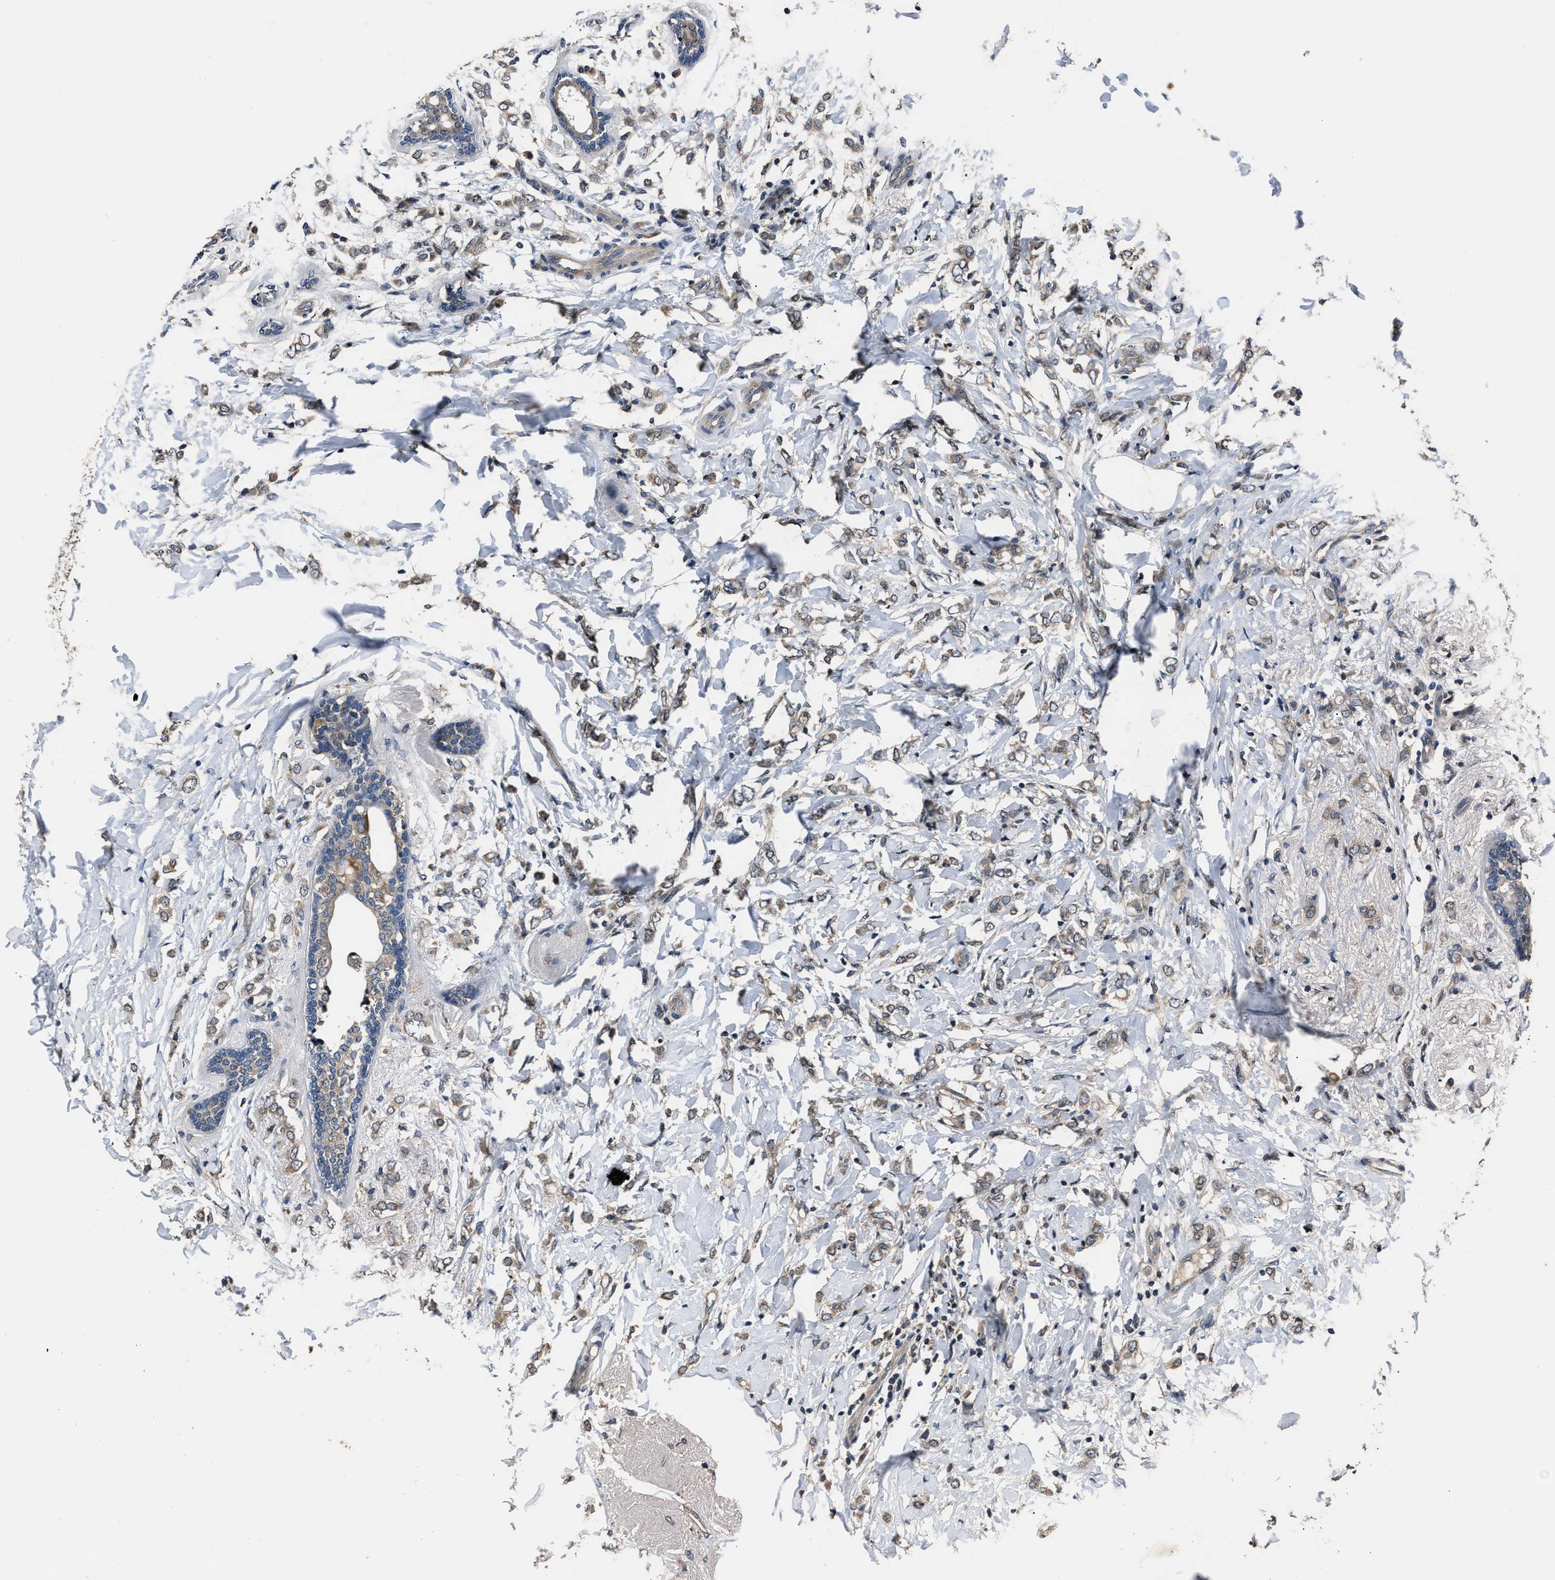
{"staining": {"intensity": "weak", "quantity": ">75%", "location": "cytoplasmic/membranous"}, "tissue": "breast cancer", "cell_type": "Tumor cells", "image_type": "cancer", "snomed": [{"axis": "morphology", "description": "Normal tissue, NOS"}, {"axis": "morphology", "description": "Lobular carcinoma"}, {"axis": "topography", "description": "Breast"}], "caption": "Protein expression analysis of breast cancer shows weak cytoplasmic/membranous expression in approximately >75% of tumor cells. Nuclei are stained in blue.", "gene": "TNRC18", "patient": {"sex": "female", "age": 47}}